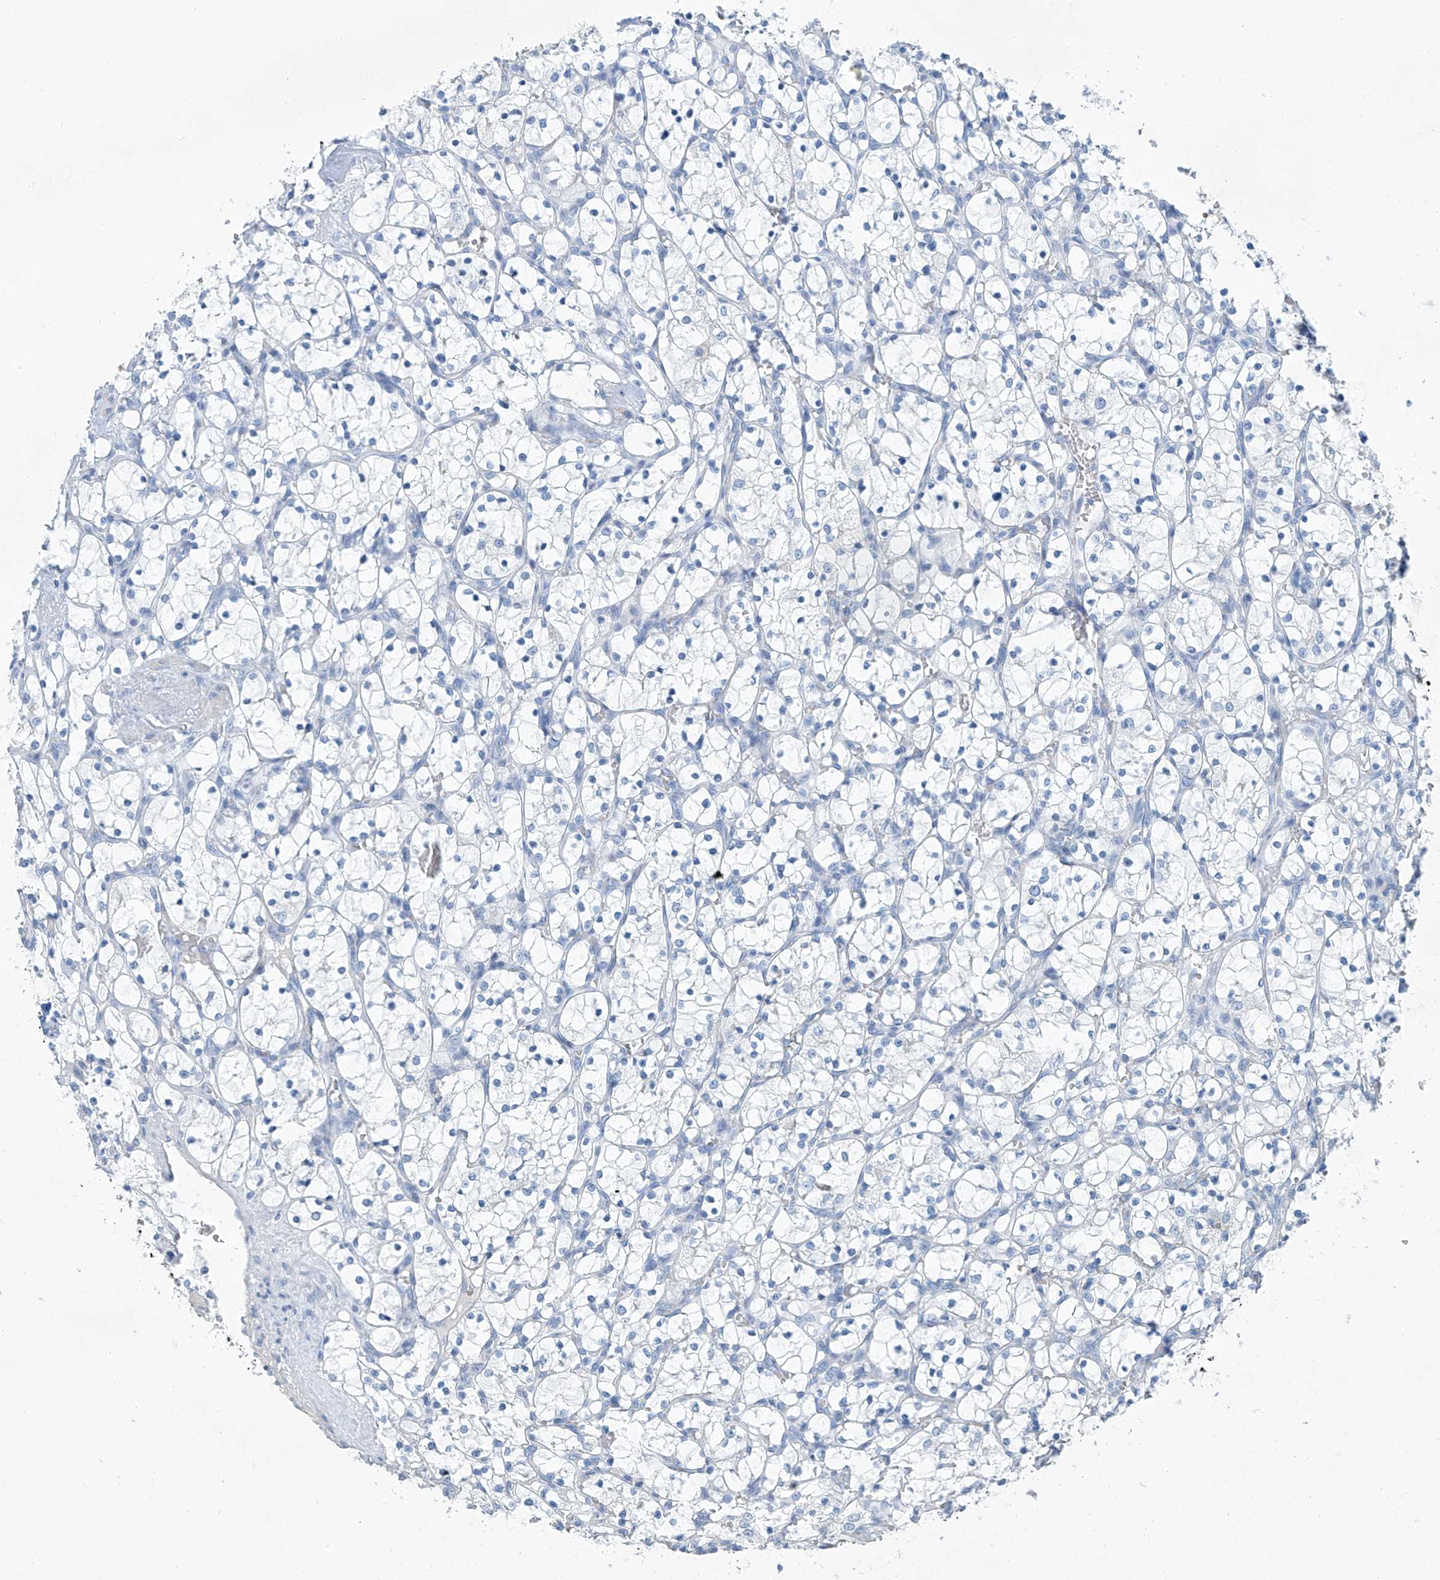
{"staining": {"intensity": "negative", "quantity": "none", "location": "none"}, "tissue": "renal cancer", "cell_type": "Tumor cells", "image_type": "cancer", "snomed": [{"axis": "morphology", "description": "Adenocarcinoma, NOS"}, {"axis": "topography", "description": "Kidney"}], "caption": "Immunohistochemistry of renal cancer shows no expression in tumor cells.", "gene": "C1orf87", "patient": {"sex": "female", "age": 69}}